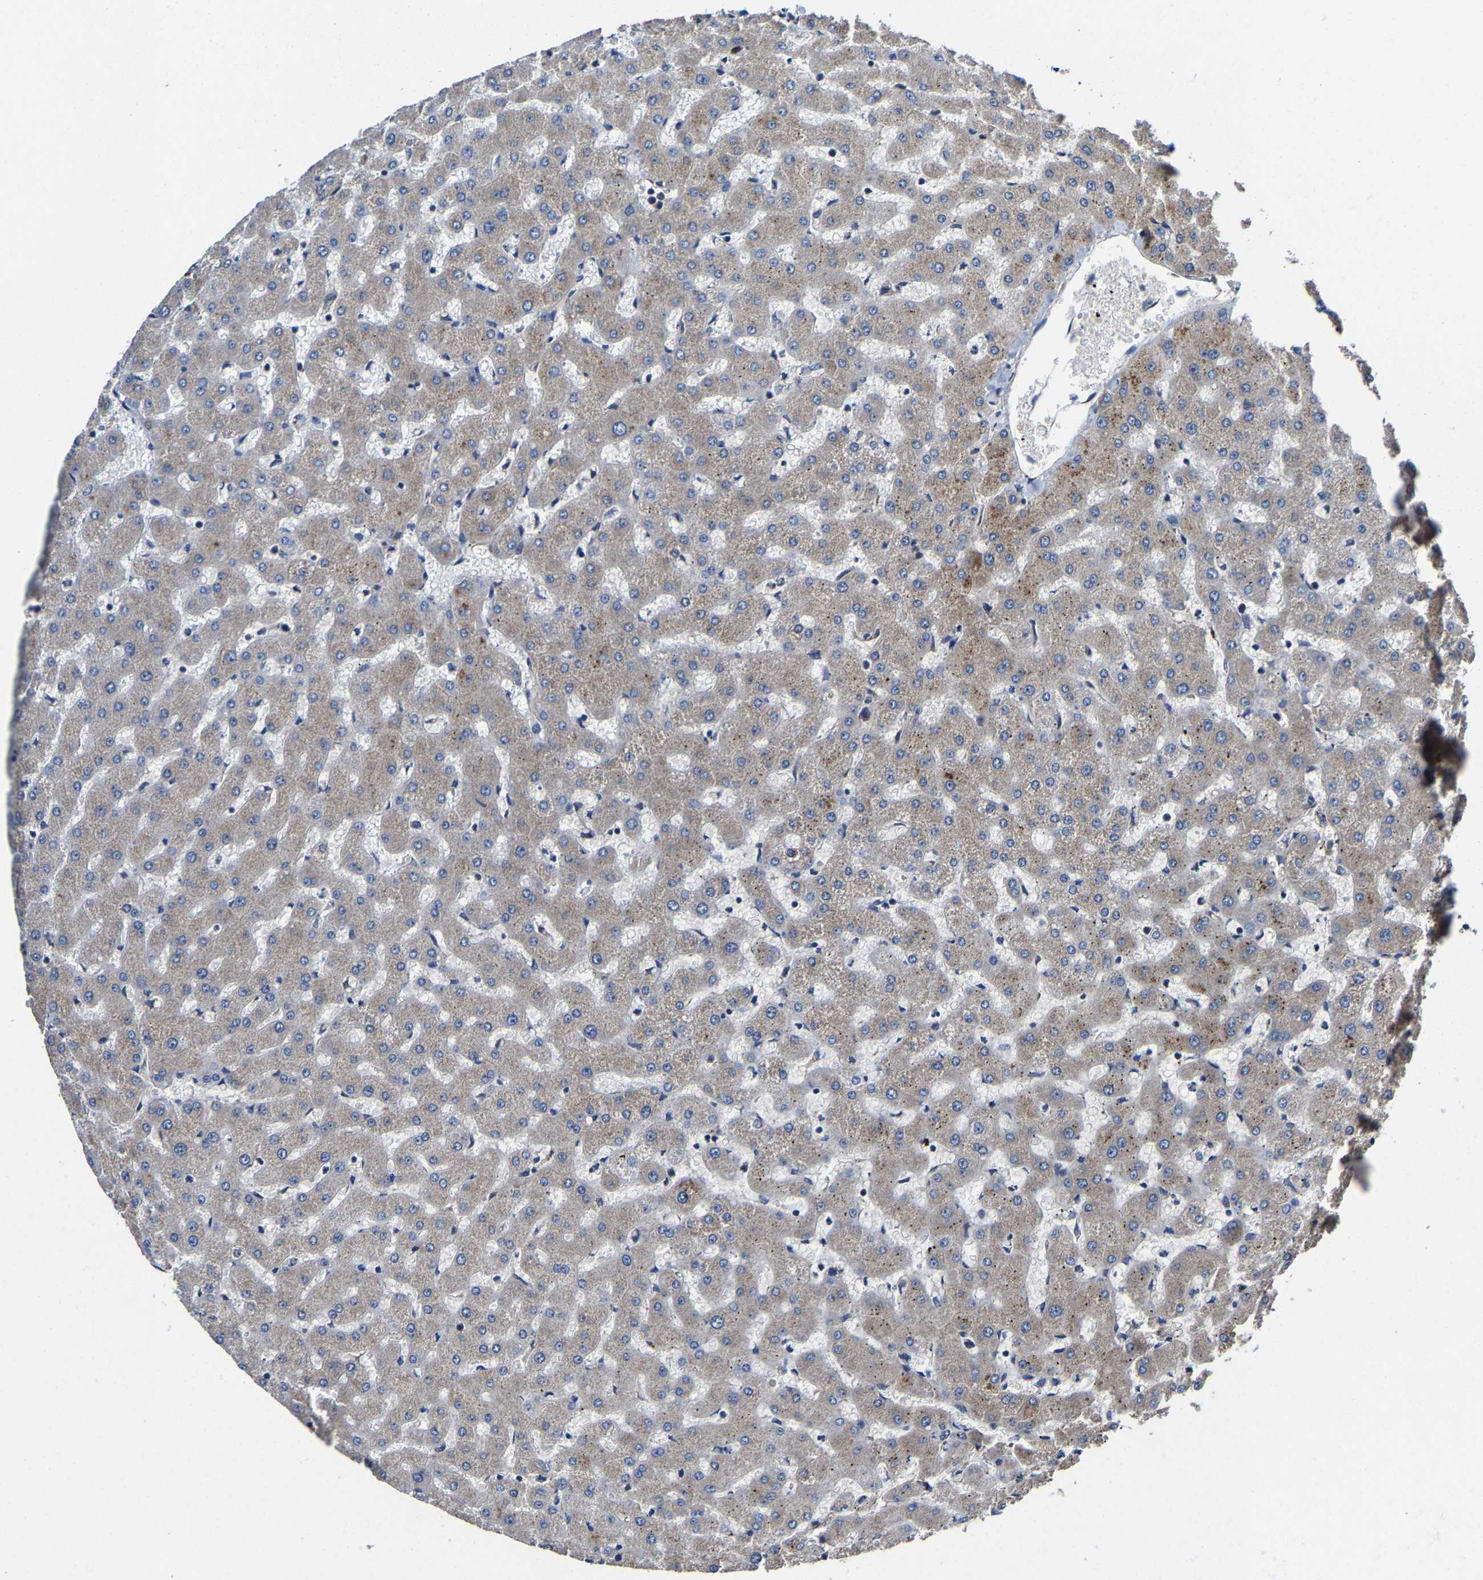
{"staining": {"intensity": "moderate", "quantity": ">75%", "location": "cytoplasmic/membranous"}, "tissue": "liver", "cell_type": "Cholangiocytes", "image_type": "normal", "snomed": [{"axis": "morphology", "description": "Normal tissue, NOS"}, {"axis": "topography", "description": "Liver"}], "caption": "Protein expression analysis of normal liver exhibits moderate cytoplasmic/membranous staining in about >75% of cholangiocytes.", "gene": "EBAG9", "patient": {"sex": "female", "age": 63}}